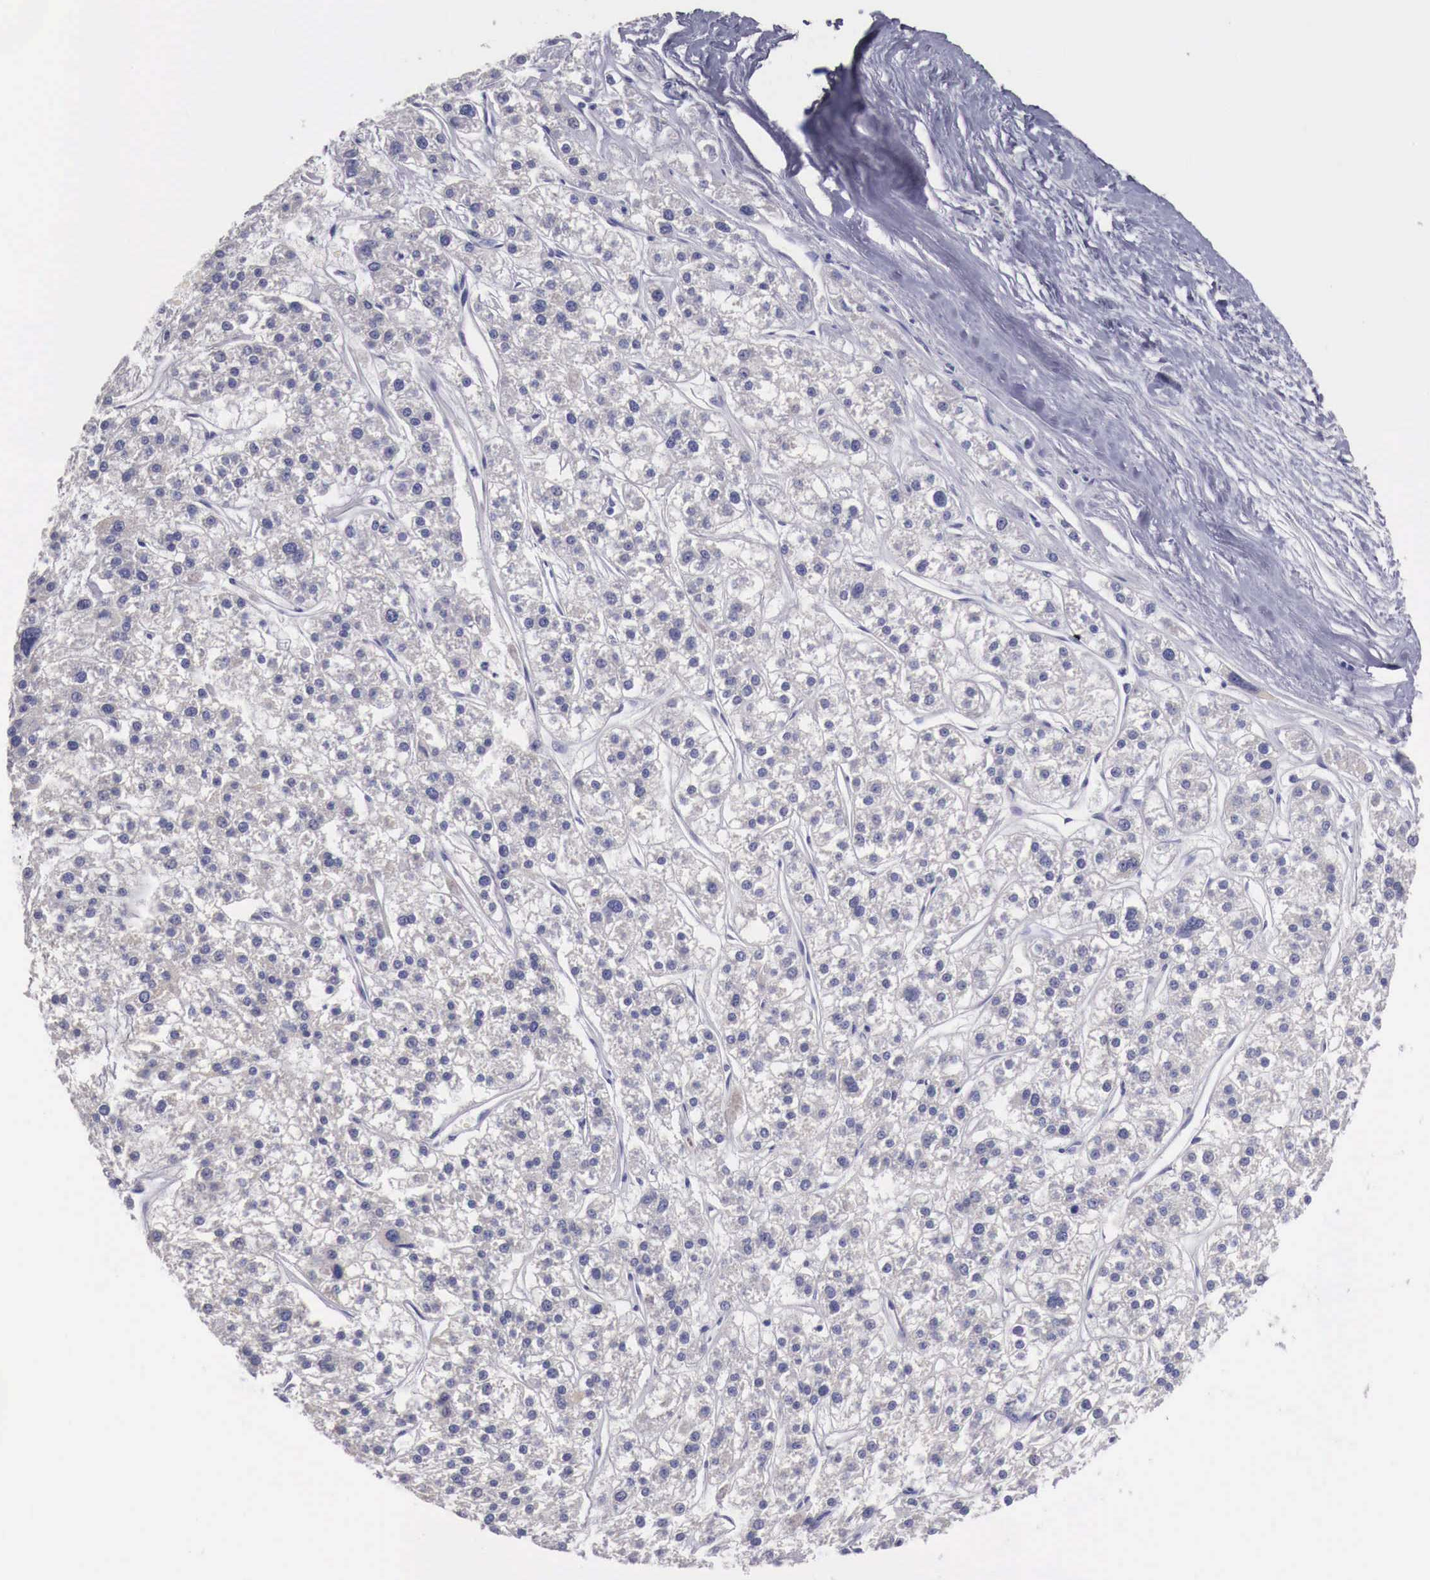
{"staining": {"intensity": "negative", "quantity": "none", "location": "none"}, "tissue": "liver cancer", "cell_type": "Tumor cells", "image_type": "cancer", "snomed": [{"axis": "morphology", "description": "Carcinoma, Hepatocellular, NOS"}, {"axis": "topography", "description": "Liver"}], "caption": "Histopathology image shows no protein staining in tumor cells of hepatocellular carcinoma (liver) tissue.", "gene": "NREP", "patient": {"sex": "female", "age": 85}}